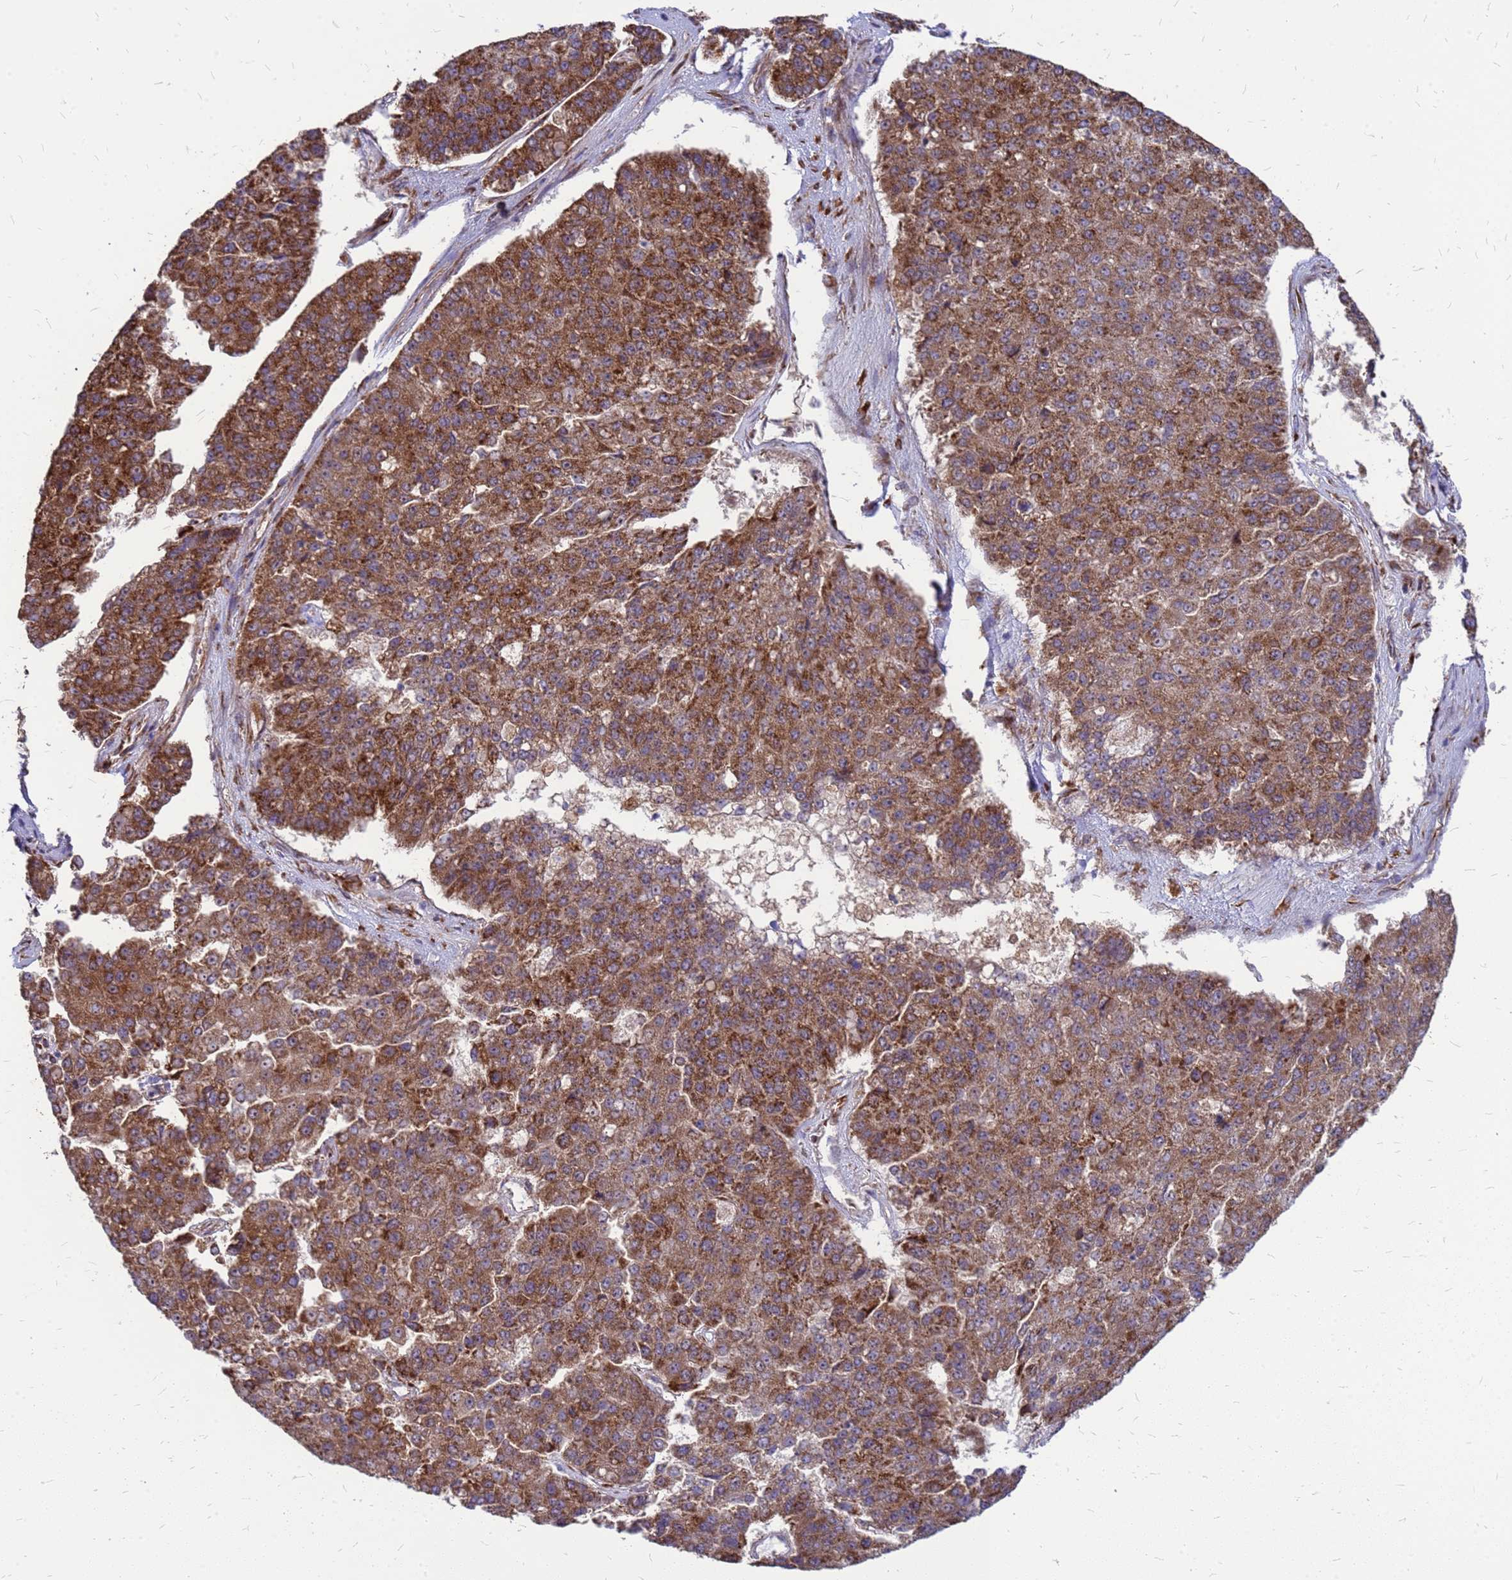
{"staining": {"intensity": "strong", "quantity": ">75%", "location": "cytoplasmic/membranous"}, "tissue": "pancreatic cancer", "cell_type": "Tumor cells", "image_type": "cancer", "snomed": [{"axis": "morphology", "description": "Adenocarcinoma, NOS"}, {"axis": "topography", "description": "Pancreas"}], "caption": "Human adenocarcinoma (pancreatic) stained with a protein marker exhibits strong staining in tumor cells.", "gene": "FSTL4", "patient": {"sex": "male", "age": 50}}